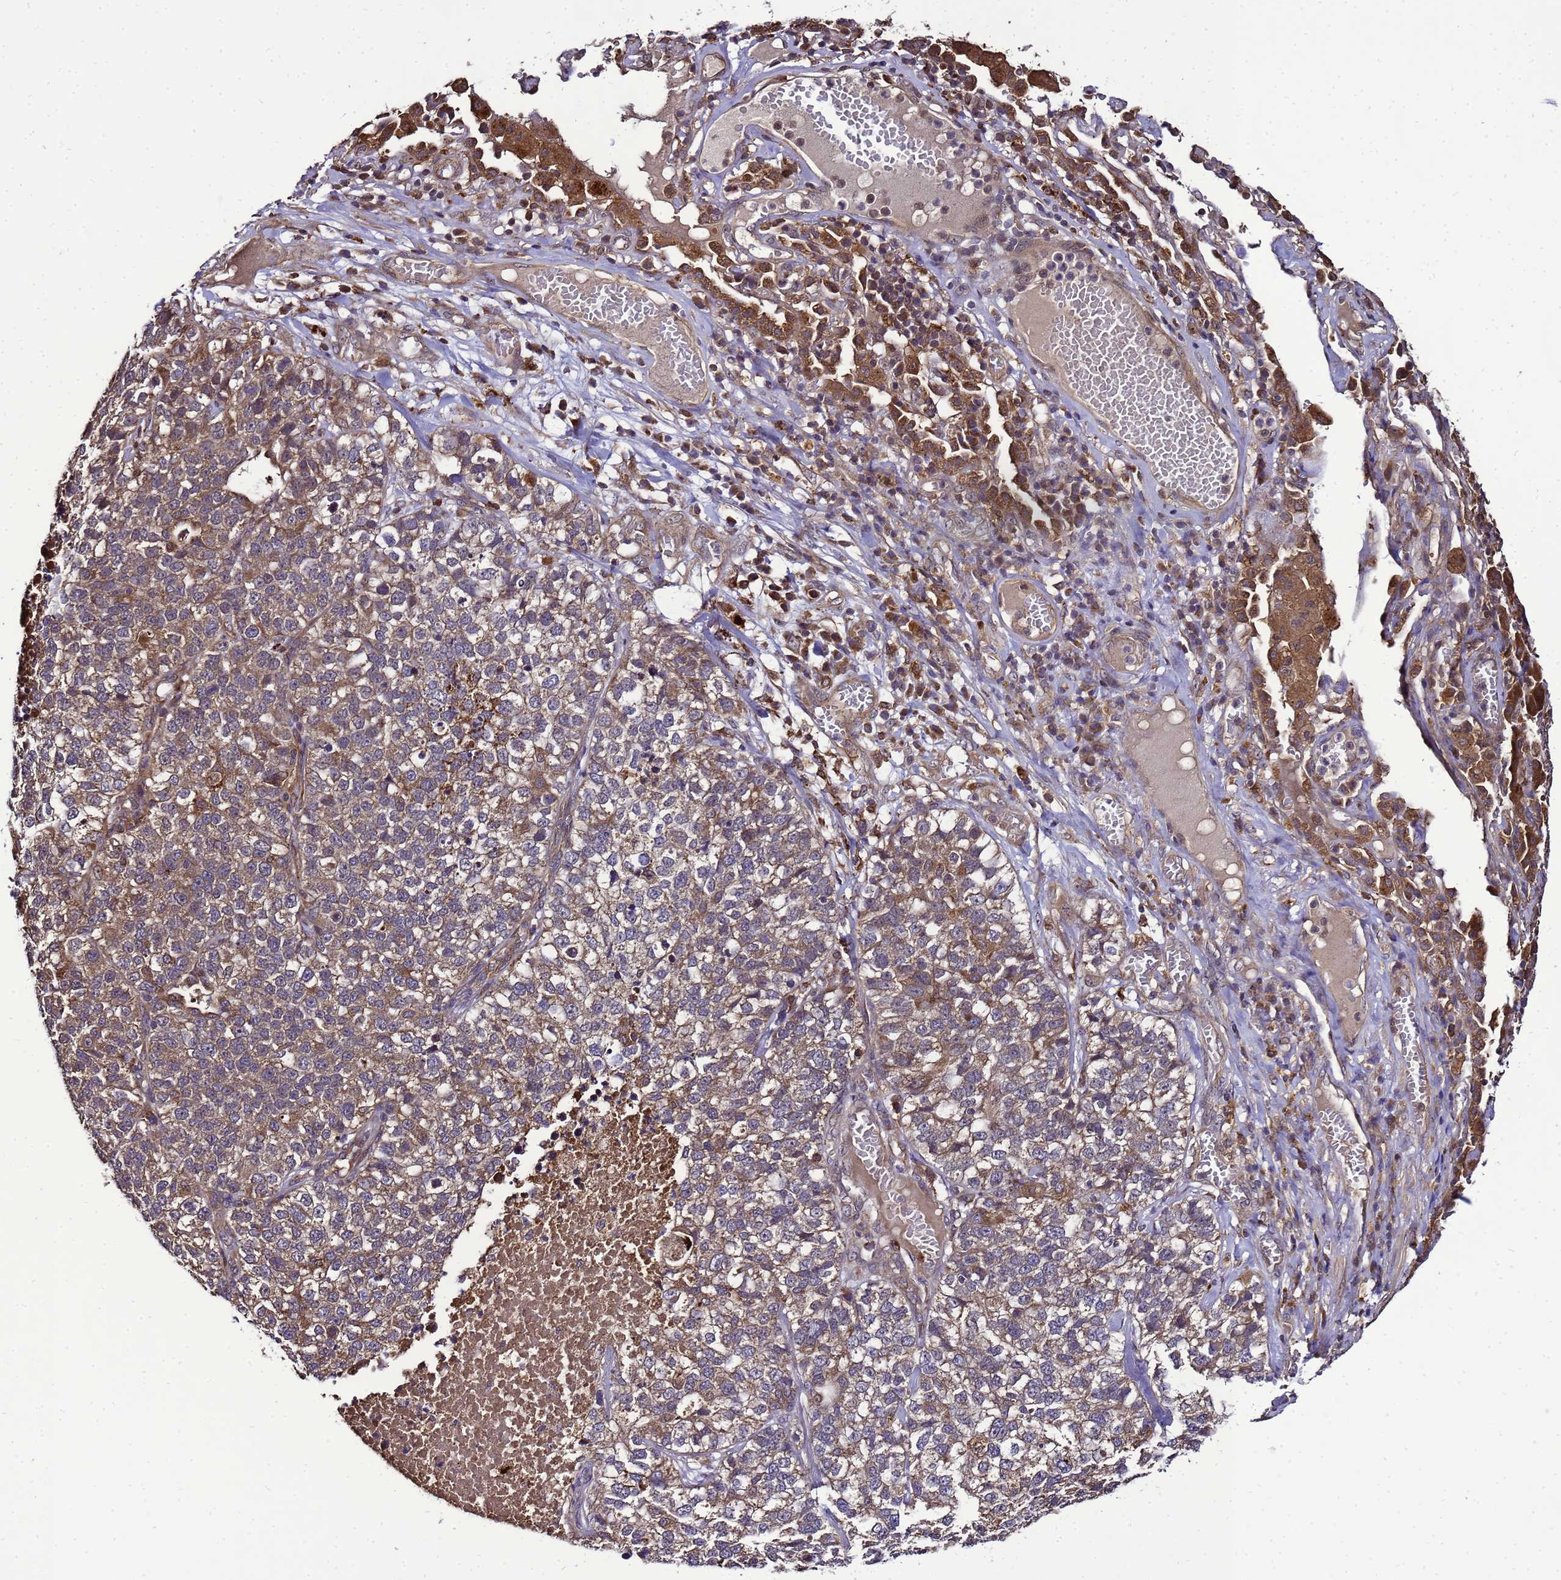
{"staining": {"intensity": "moderate", "quantity": ">75%", "location": "cytoplasmic/membranous"}, "tissue": "lung cancer", "cell_type": "Tumor cells", "image_type": "cancer", "snomed": [{"axis": "morphology", "description": "Adenocarcinoma, NOS"}, {"axis": "topography", "description": "Lung"}], "caption": "A photomicrograph of human lung cancer (adenocarcinoma) stained for a protein displays moderate cytoplasmic/membranous brown staining in tumor cells. (brown staining indicates protein expression, while blue staining denotes nuclei).", "gene": "TRABD", "patient": {"sex": "male", "age": 49}}